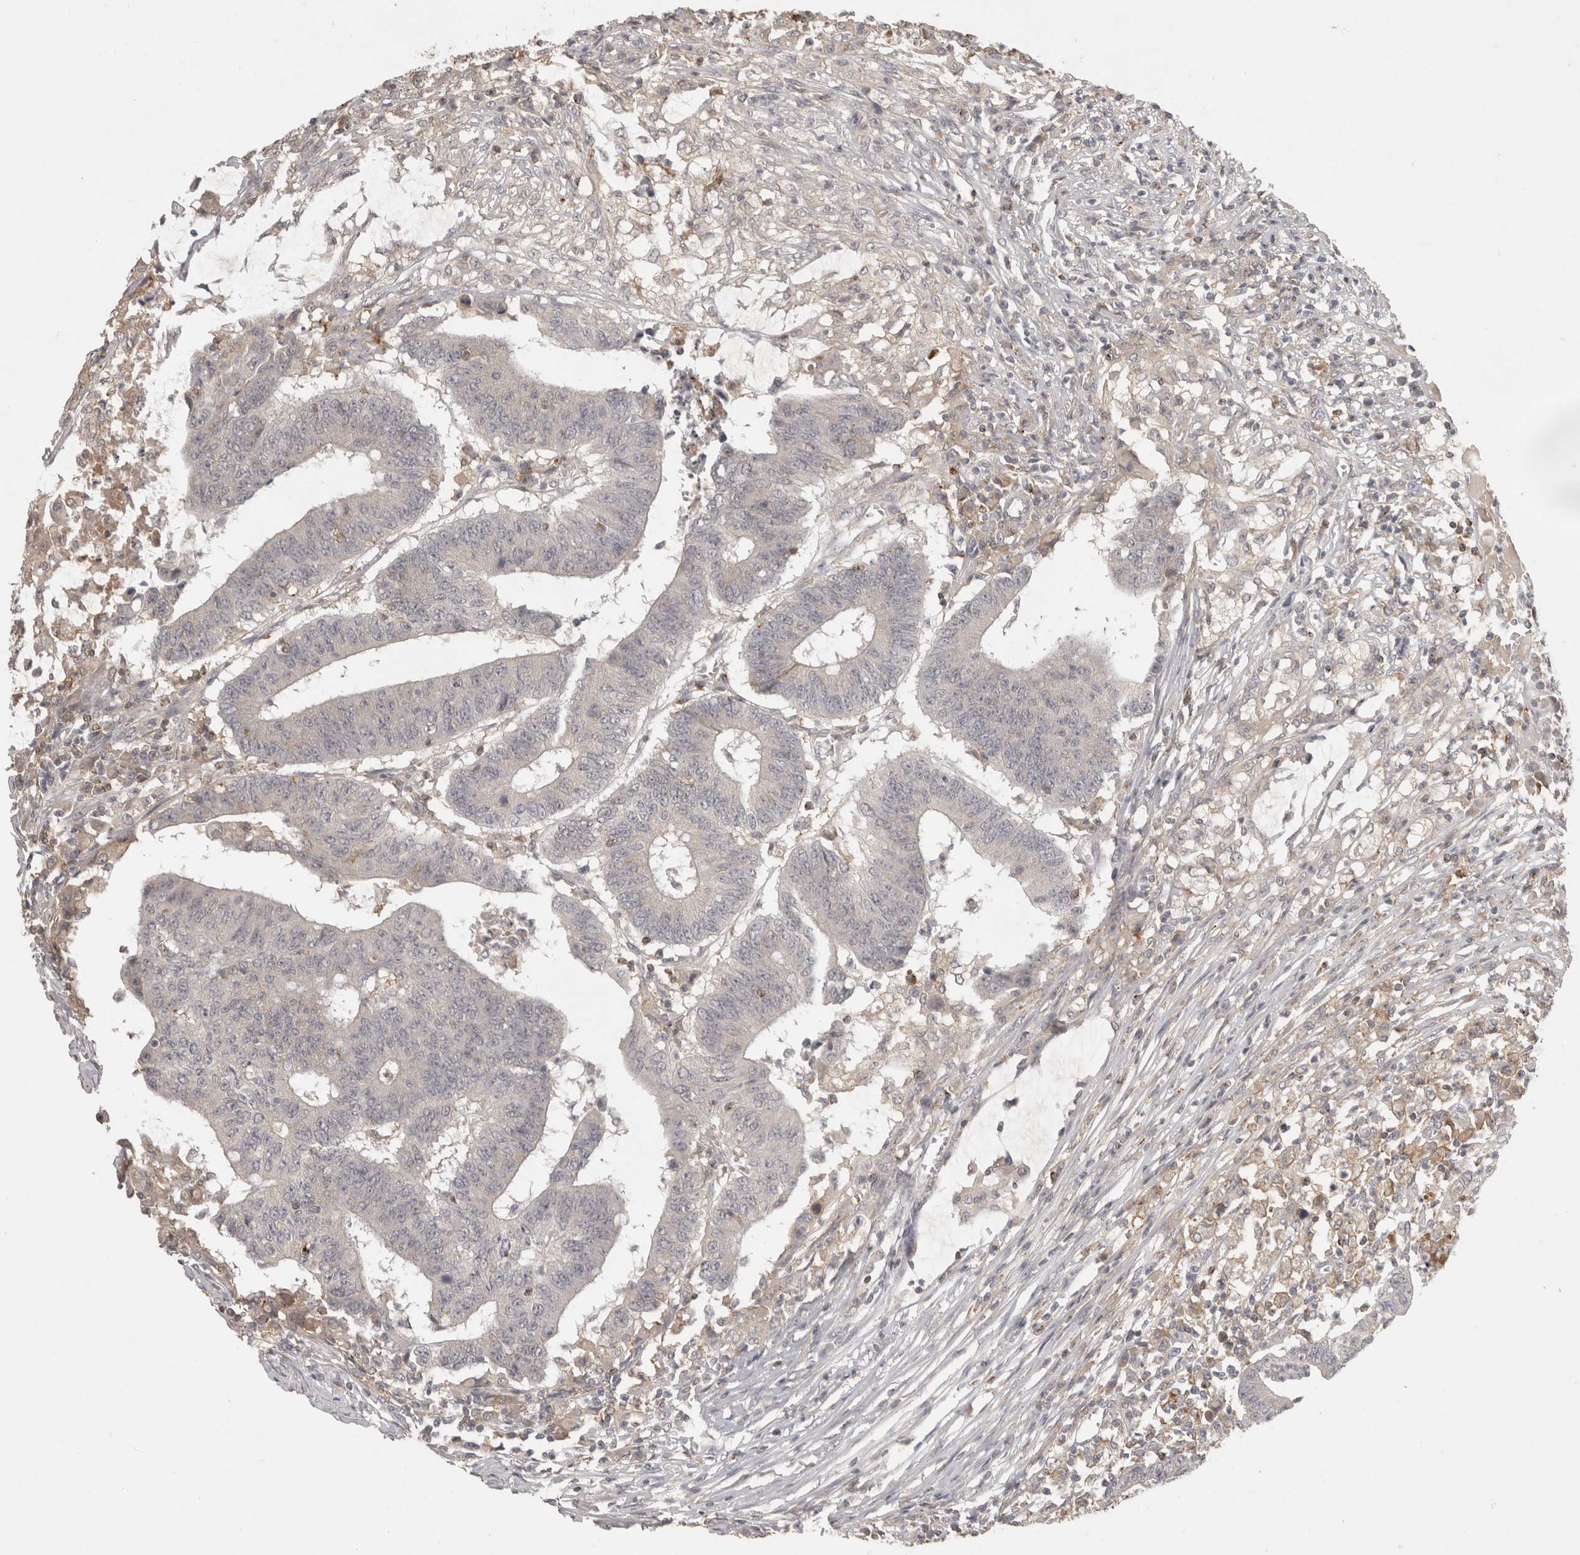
{"staining": {"intensity": "negative", "quantity": "none", "location": "none"}, "tissue": "colorectal cancer", "cell_type": "Tumor cells", "image_type": "cancer", "snomed": [{"axis": "morphology", "description": "Adenocarcinoma, NOS"}, {"axis": "topography", "description": "Colon"}], "caption": "Tumor cells are negative for protein expression in human colorectal adenocarcinoma. (DAB immunohistochemistry with hematoxylin counter stain).", "gene": "HAVCR2", "patient": {"sex": "male", "age": 45}}